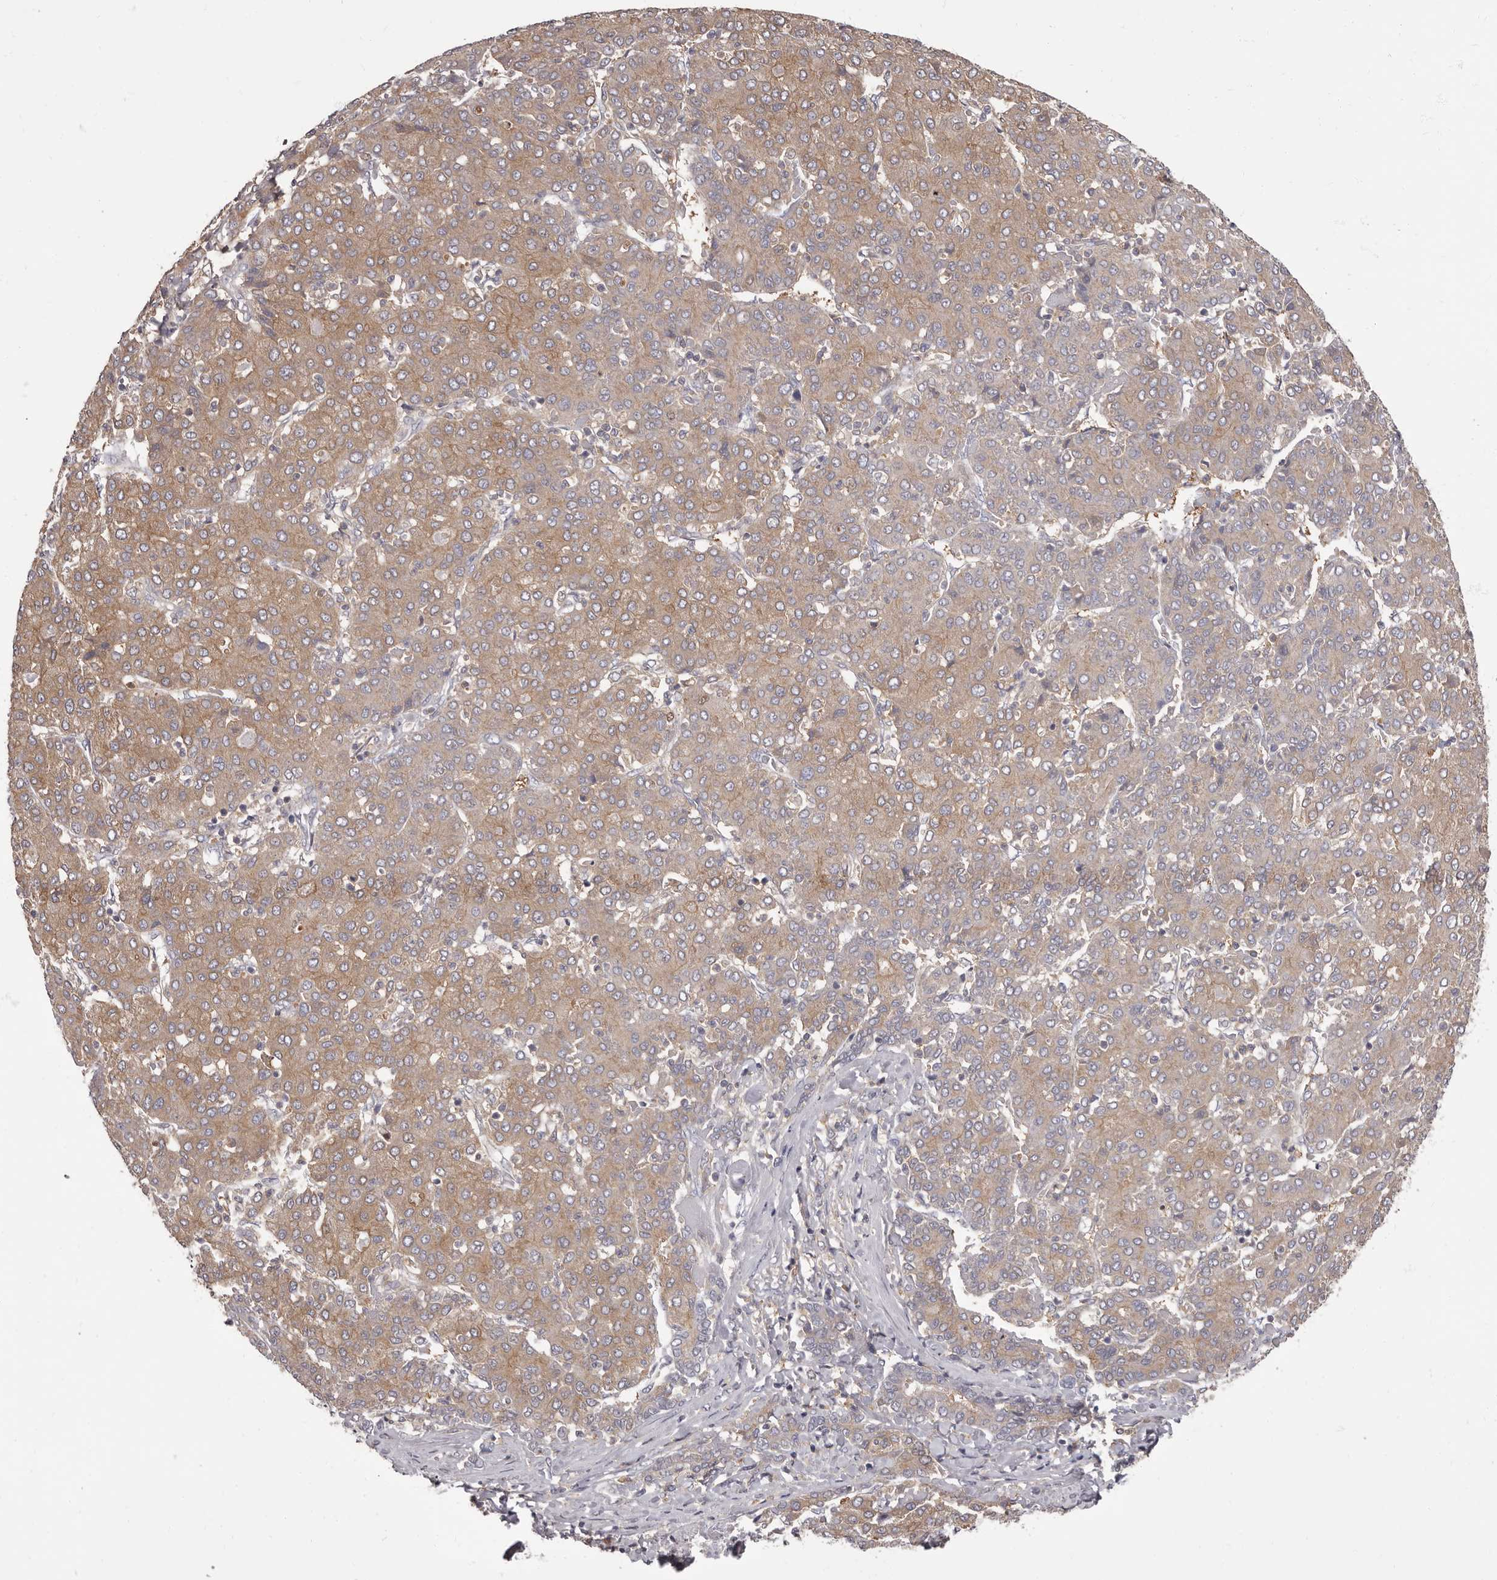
{"staining": {"intensity": "moderate", "quantity": "25%-75%", "location": "cytoplasmic/membranous"}, "tissue": "liver cancer", "cell_type": "Tumor cells", "image_type": "cancer", "snomed": [{"axis": "morphology", "description": "Carcinoma, Hepatocellular, NOS"}, {"axis": "topography", "description": "Liver"}], "caption": "DAB immunohistochemical staining of hepatocellular carcinoma (liver) demonstrates moderate cytoplasmic/membranous protein expression in about 25%-75% of tumor cells. Immunohistochemistry stains the protein of interest in brown and the nuclei are stained blue.", "gene": "APEH", "patient": {"sex": "male", "age": 65}}